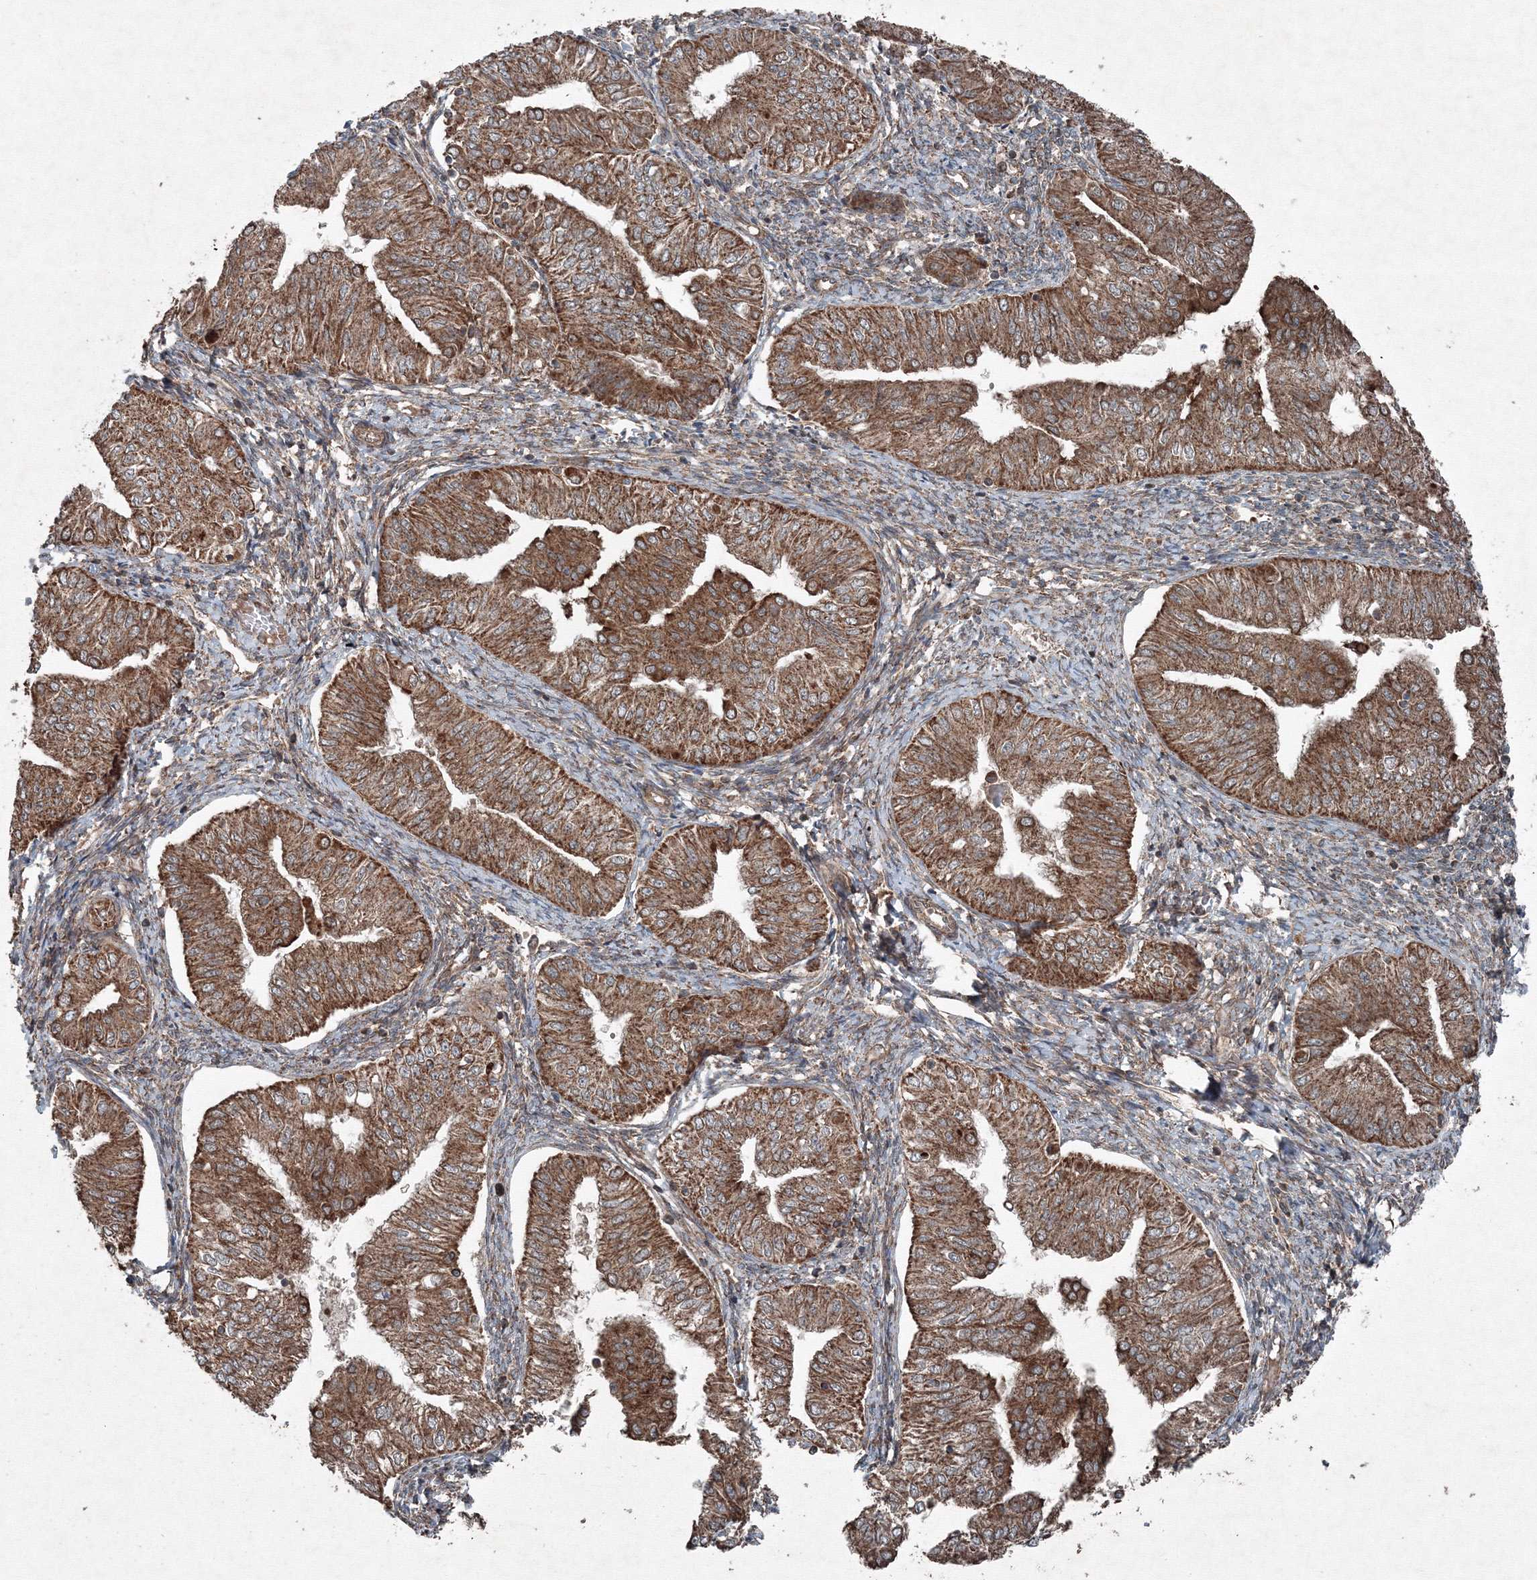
{"staining": {"intensity": "strong", "quantity": ">75%", "location": "cytoplasmic/membranous"}, "tissue": "endometrial cancer", "cell_type": "Tumor cells", "image_type": "cancer", "snomed": [{"axis": "morphology", "description": "Normal tissue, NOS"}, {"axis": "morphology", "description": "Adenocarcinoma, NOS"}, {"axis": "topography", "description": "Endometrium"}], "caption": "Immunohistochemical staining of endometrial cancer shows strong cytoplasmic/membranous protein staining in about >75% of tumor cells. (Brightfield microscopy of DAB IHC at high magnification).", "gene": "COPS7B", "patient": {"sex": "female", "age": 53}}